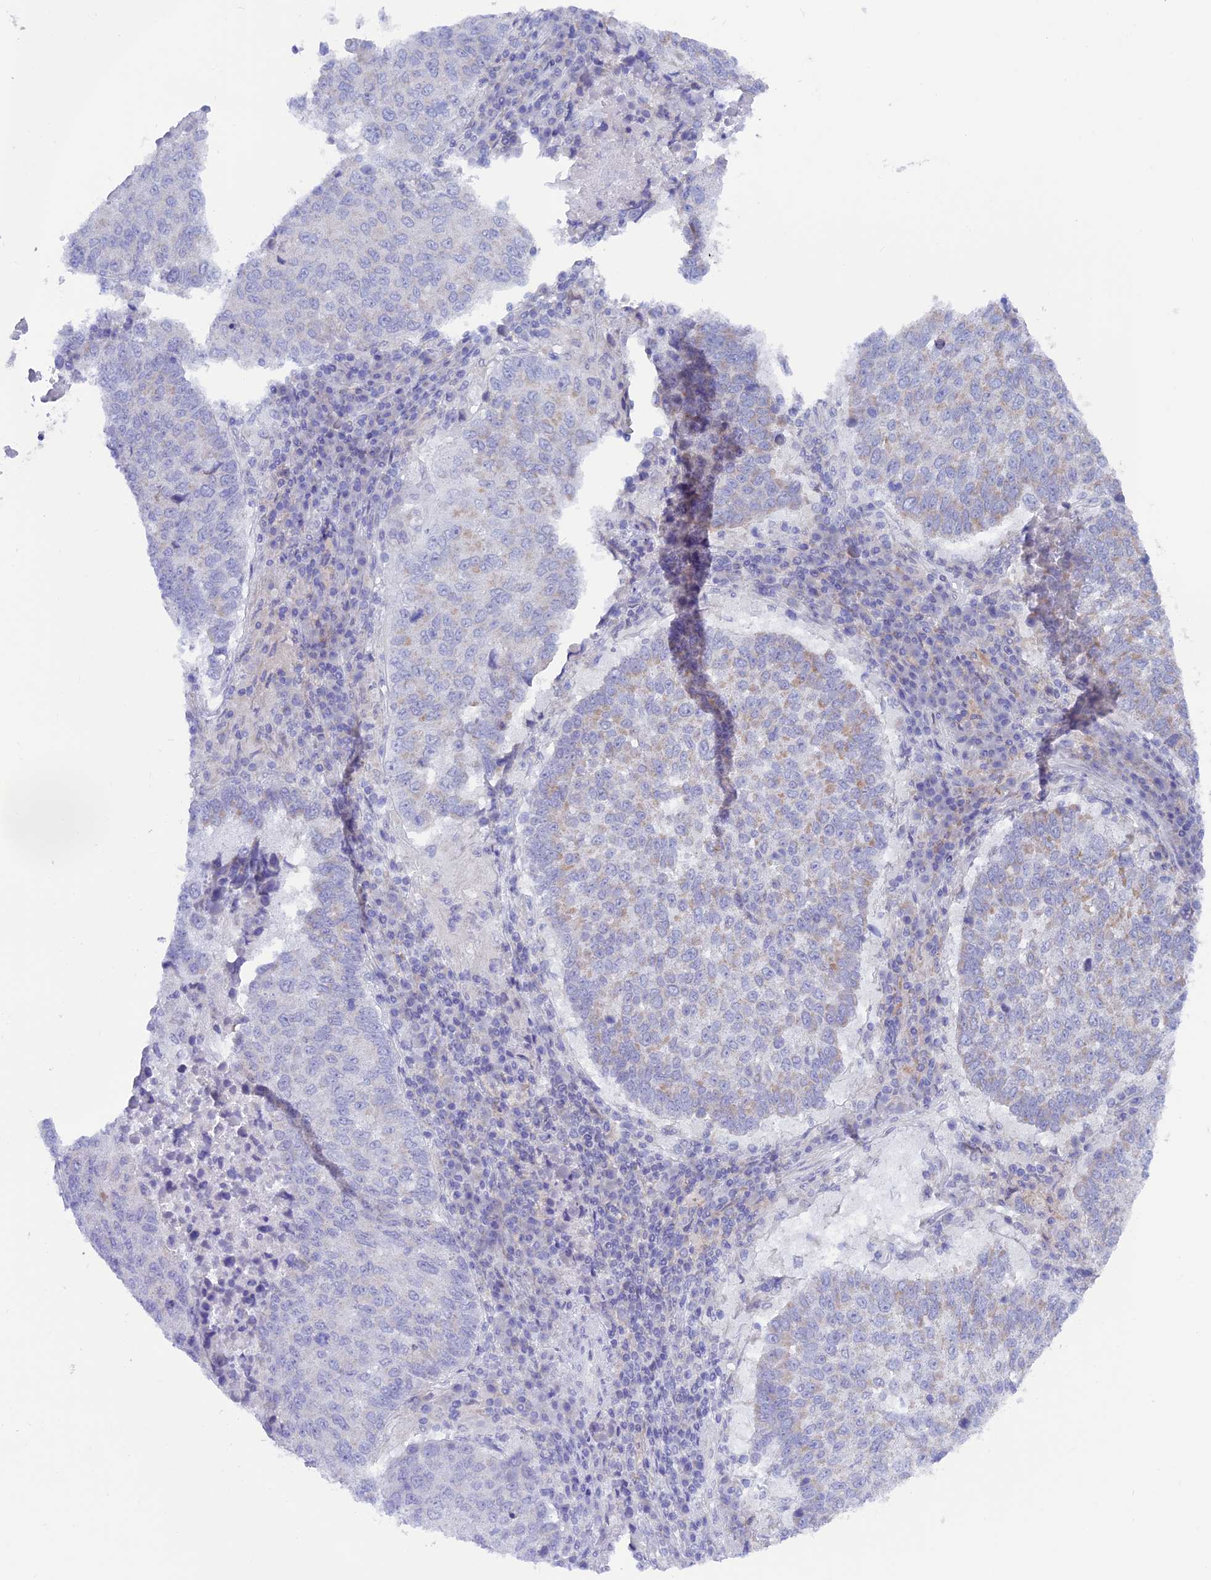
{"staining": {"intensity": "negative", "quantity": "none", "location": "none"}, "tissue": "lung cancer", "cell_type": "Tumor cells", "image_type": "cancer", "snomed": [{"axis": "morphology", "description": "Squamous cell carcinoma, NOS"}, {"axis": "topography", "description": "Lung"}], "caption": "The photomicrograph demonstrates no significant expression in tumor cells of lung squamous cell carcinoma.", "gene": "PLAC9", "patient": {"sex": "male", "age": 73}}